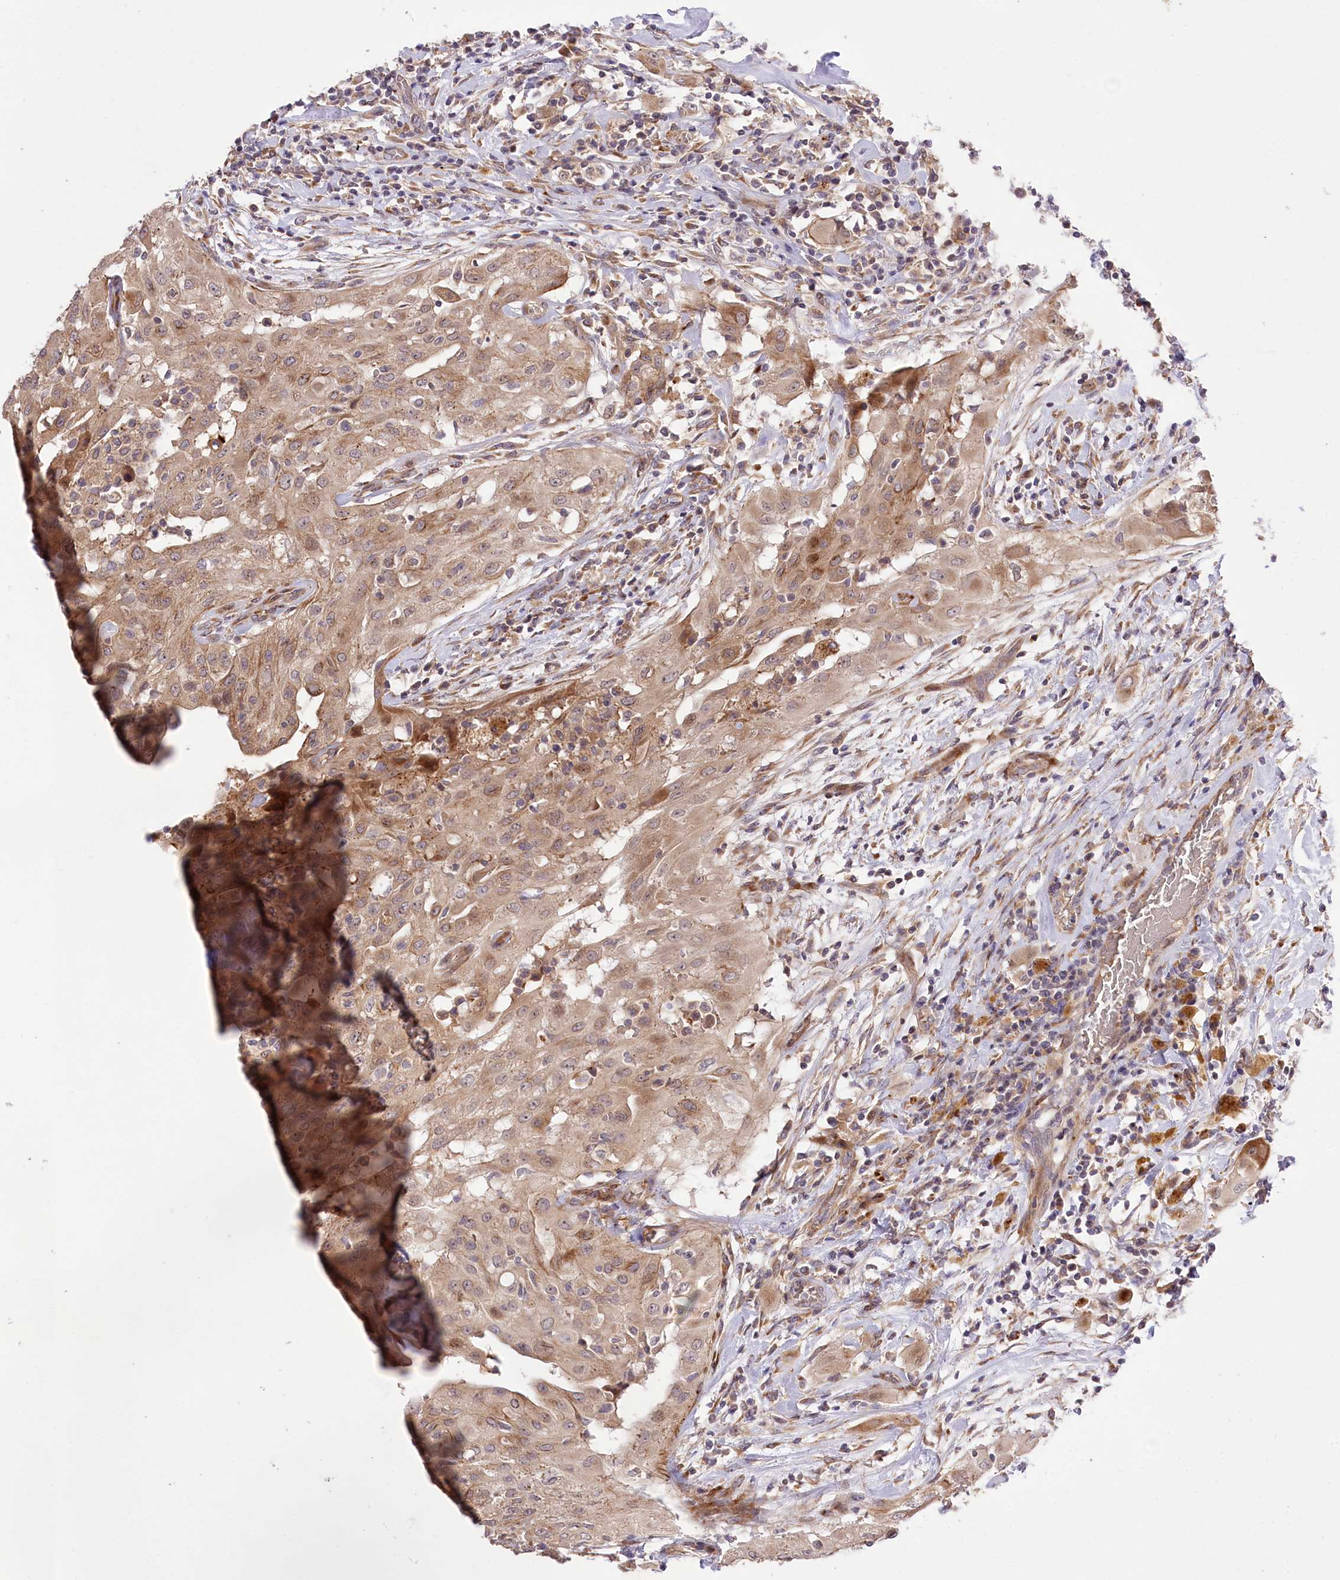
{"staining": {"intensity": "moderate", "quantity": ">75%", "location": "cytoplasmic/membranous"}, "tissue": "thyroid cancer", "cell_type": "Tumor cells", "image_type": "cancer", "snomed": [{"axis": "morphology", "description": "Papillary adenocarcinoma, NOS"}, {"axis": "topography", "description": "Thyroid gland"}], "caption": "A micrograph of papillary adenocarcinoma (thyroid) stained for a protein exhibits moderate cytoplasmic/membranous brown staining in tumor cells.", "gene": "TRUB1", "patient": {"sex": "female", "age": 59}}